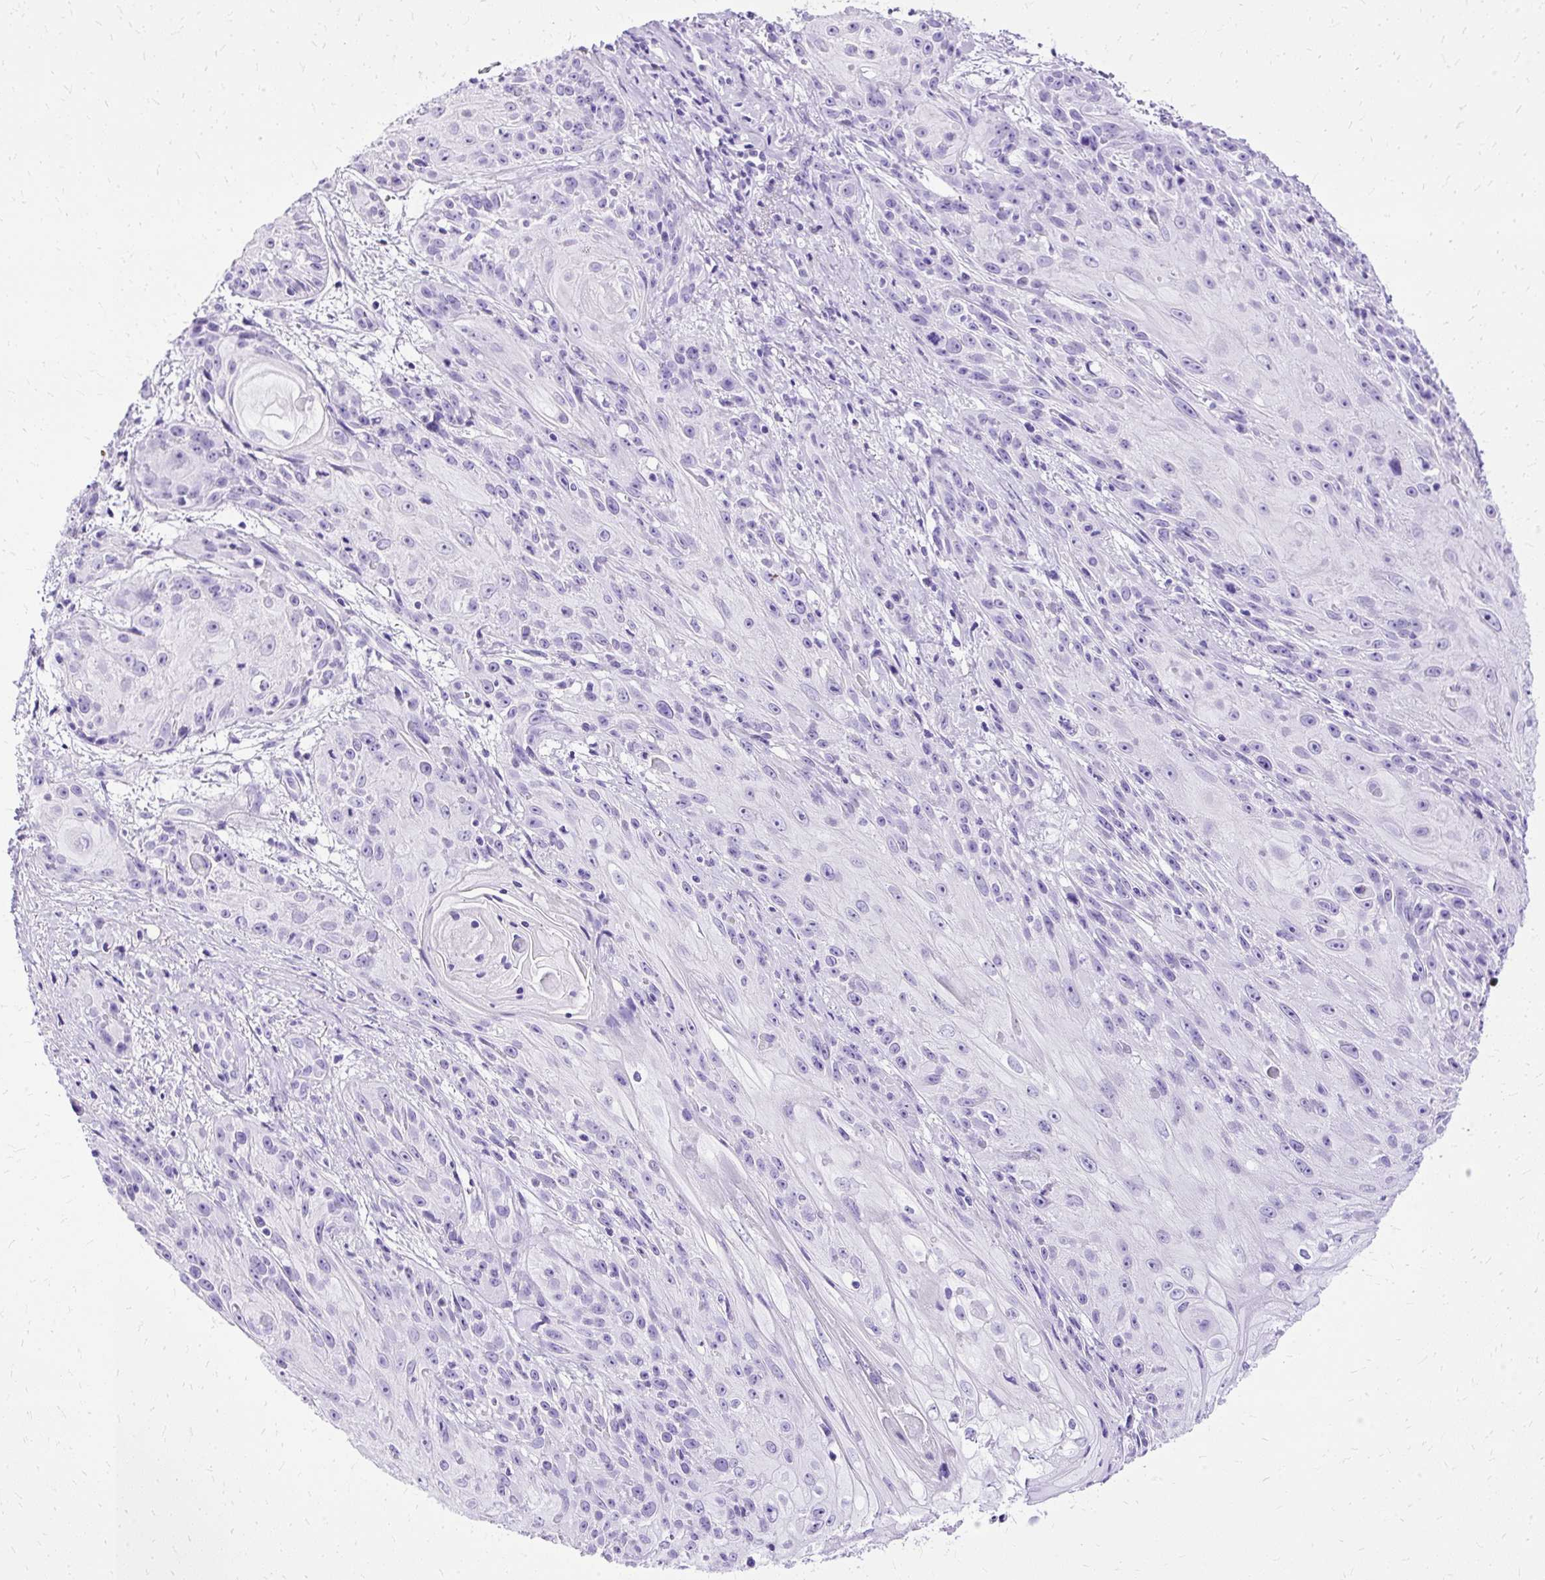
{"staining": {"intensity": "negative", "quantity": "none", "location": "none"}, "tissue": "skin cancer", "cell_type": "Tumor cells", "image_type": "cancer", "snomed": [{"axis": "morphology", "description": "Squamous cell carcinoma, NOS"}, {"axis": "topography", "description": "Skin"}, {"axis": "topography", "description": "Vulva"}], "caption": "Tumor cells show no significant staining in skin squamous cell carcinoma. The staining was performed using DAB (3,3'-diaminobenzidine) to visualize the protein expression in brown, while the nuclei were stained in blue with hematoxylin (Magnification: 20x).", "gene": "SLC8A2", "patient": {"sex": "female", "age": 76}}